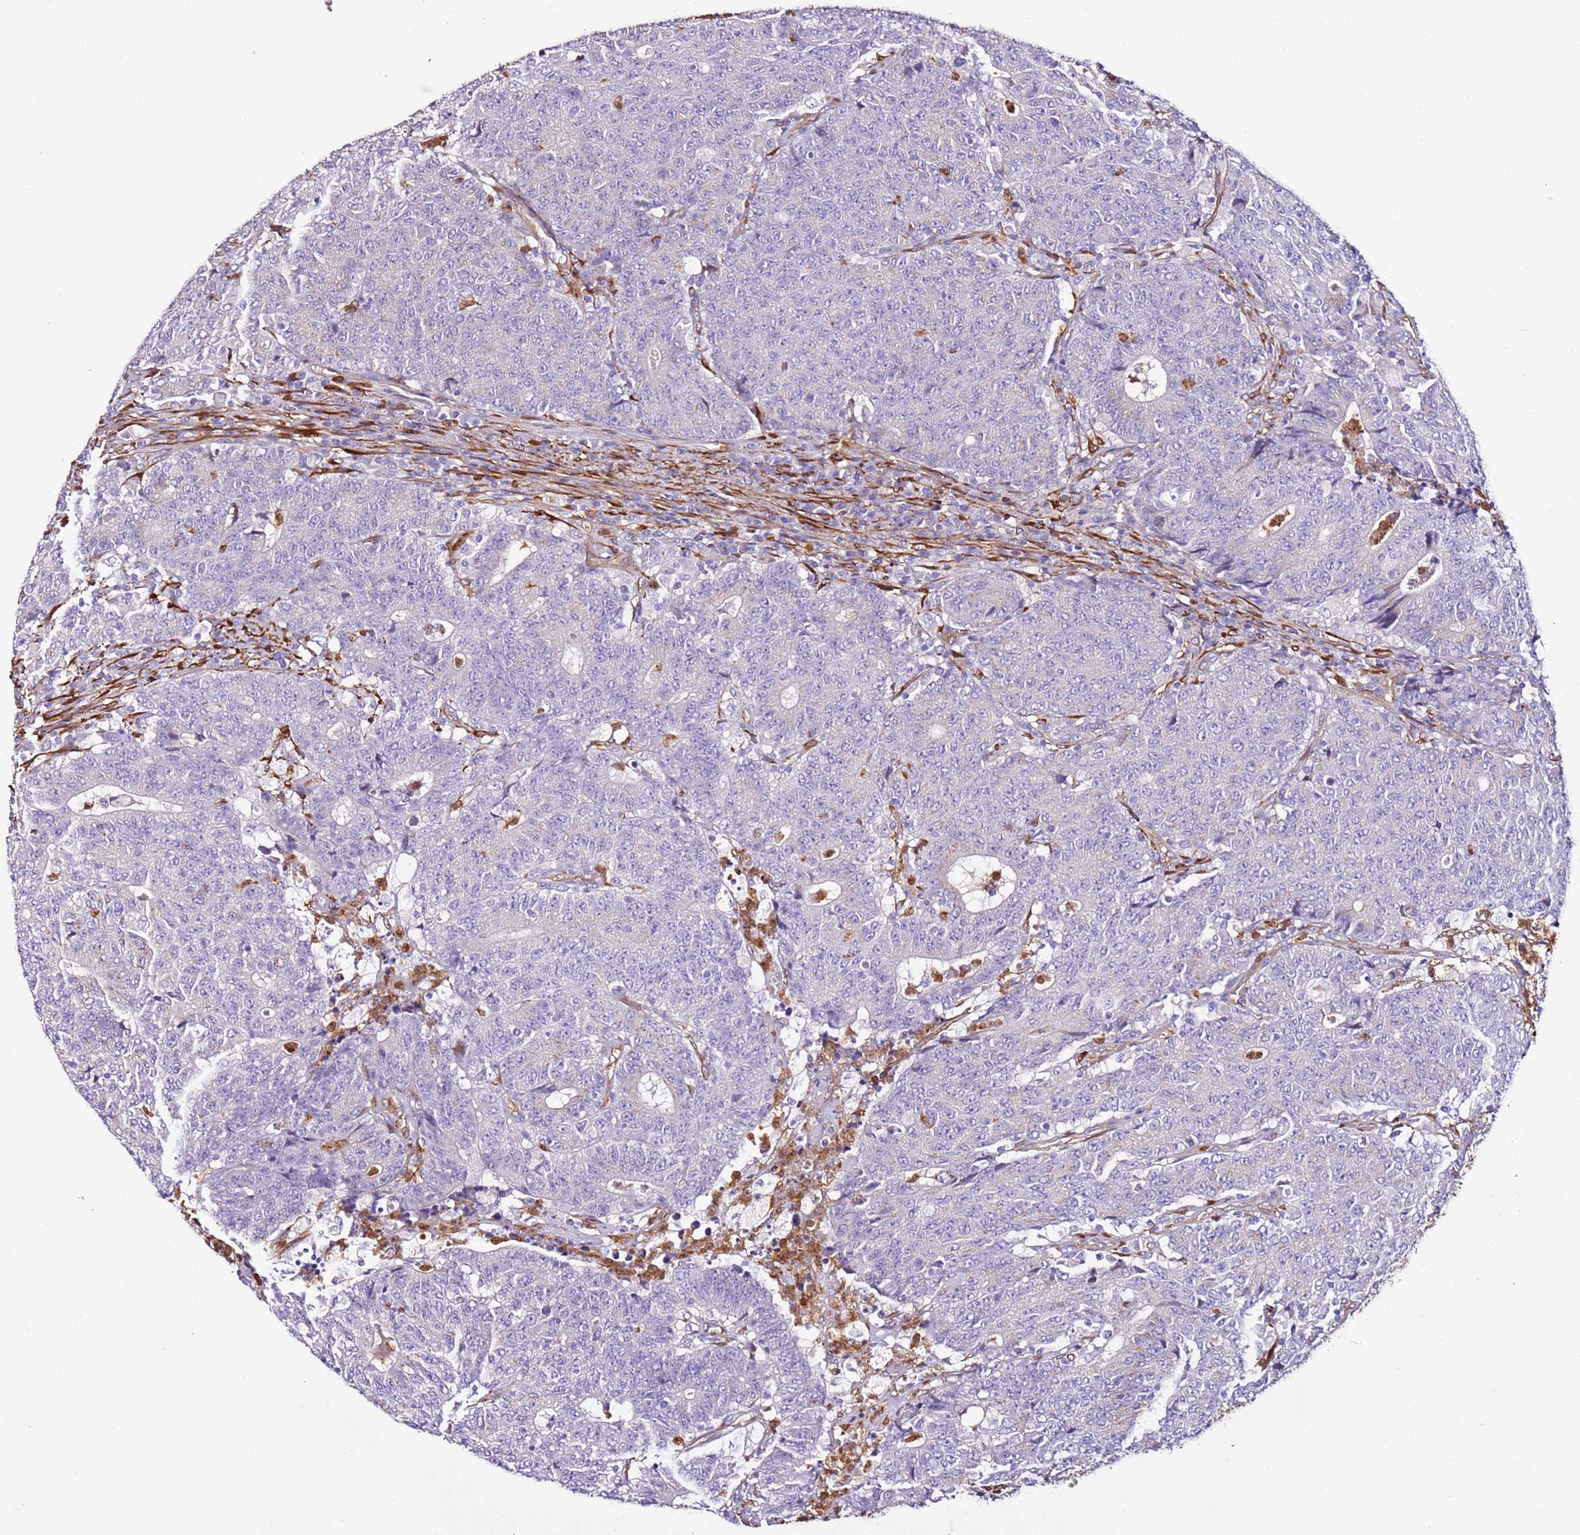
{"staining": {"intensity": "negative", "quantity": "none", "location": "none"}, "tissue": "colorectal cancer", "cell_type": "Tumor cells", "image_type": "cancer", "snomed": [{"axis": "morphology", "description": "Adenocarcinoma, NOS"}, {"axis": "topography", "description": "Colon"}], "caption": "This is an IHC image of colorectal cancer. There is no staining in tumor cells.", "gene": "FAM174C", "patient": {"sex": "female", "age": 75}}